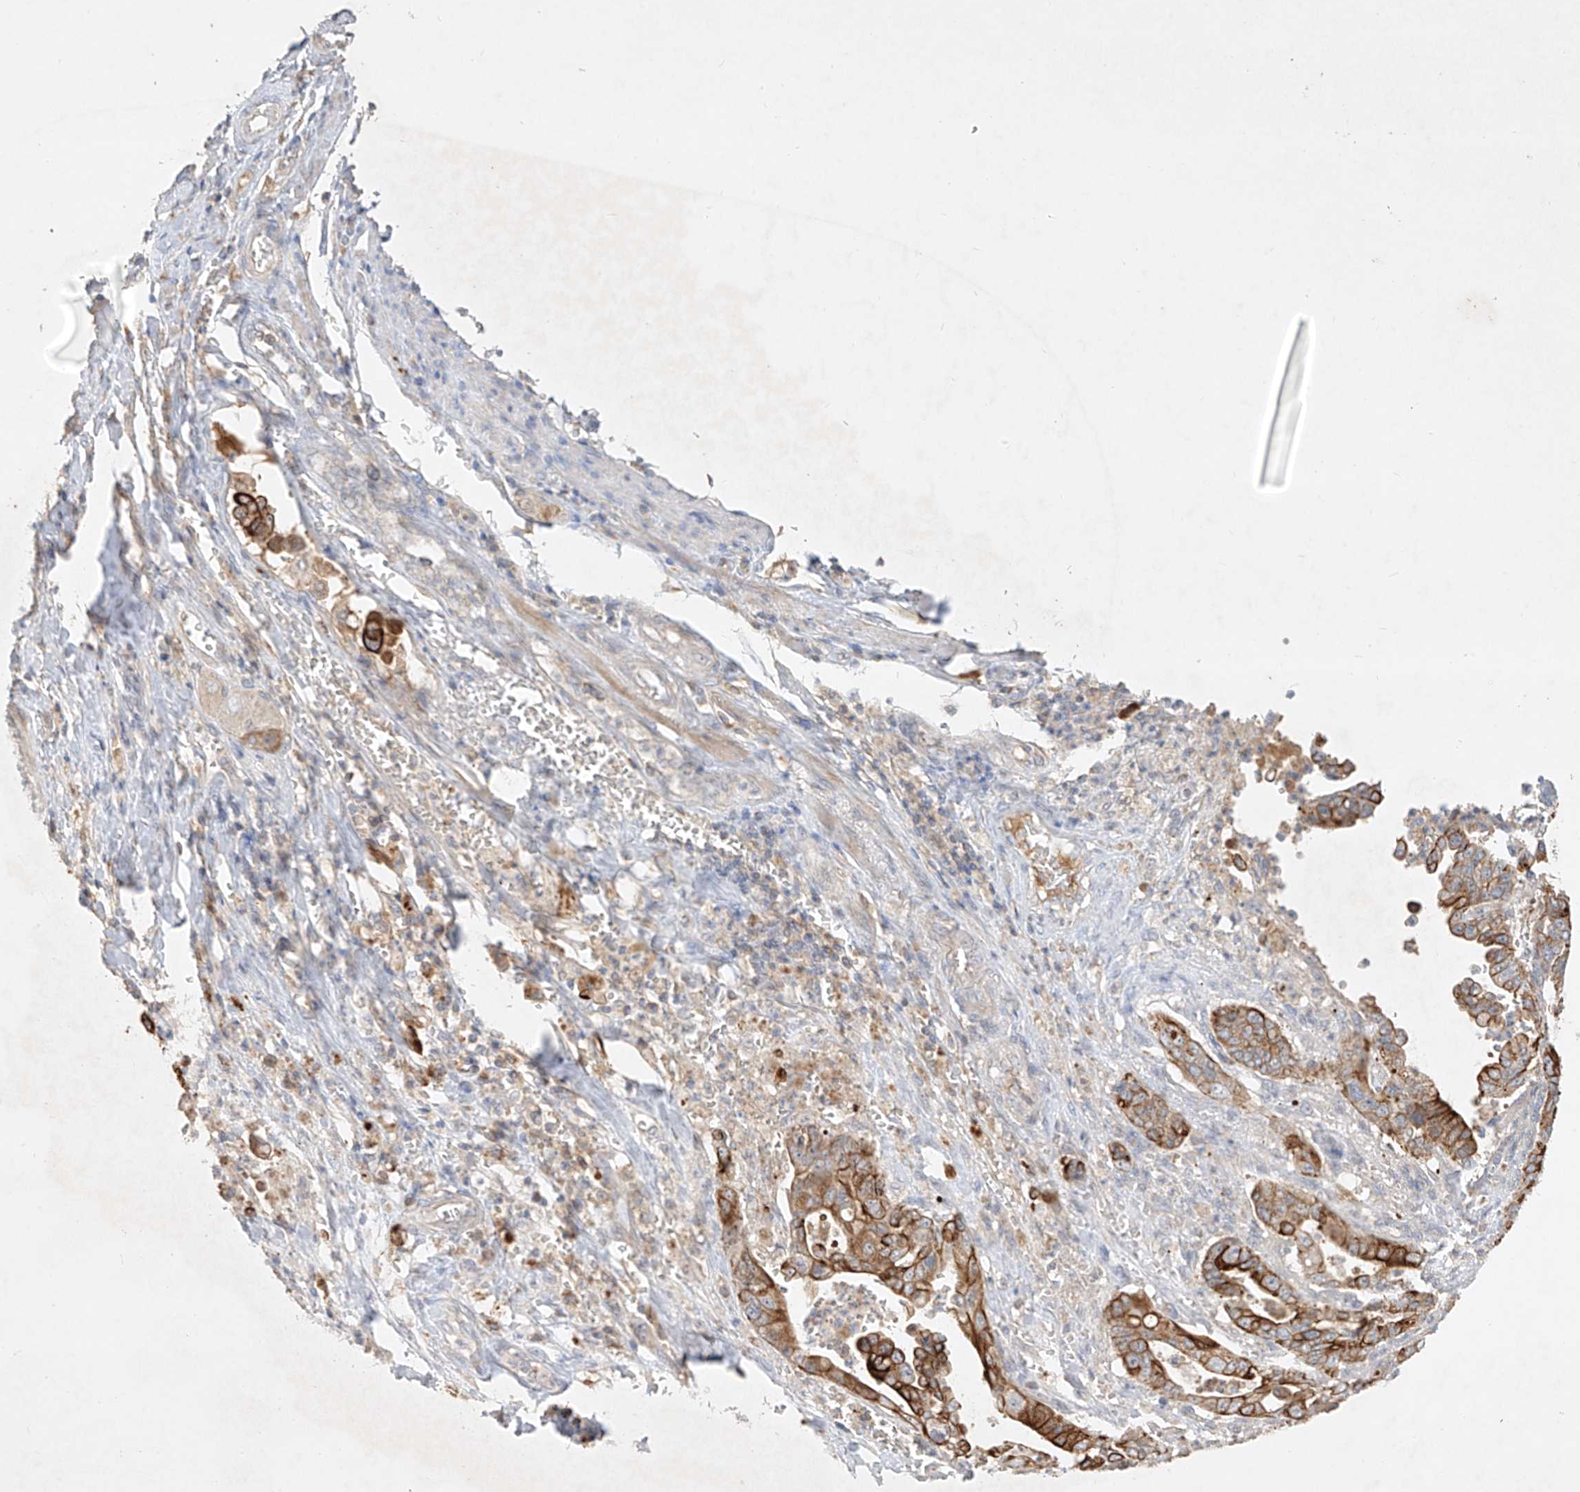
{"staining": {"intensity": "strong", "quantity": "25%-75%", "location": "cytoplasmic/membranous"}, "tissue": "pancreatic cancer", "cell_type": "Tumor cells", "image_type": "cancer", "snomed": [{"axis": "morphology", "description": "Adenocarcinoma, NOS"}, {"axis": "topography", "description": "Pancreas"}], "caption": "Pancreatic cancer (adenocarcinoma) tissue demonstrates strong cytoplasmic/membranous expression in about 25%-75% of tumor cells", "gene": "KPNA7", "patient": {"sex": "male", "age": 70}}